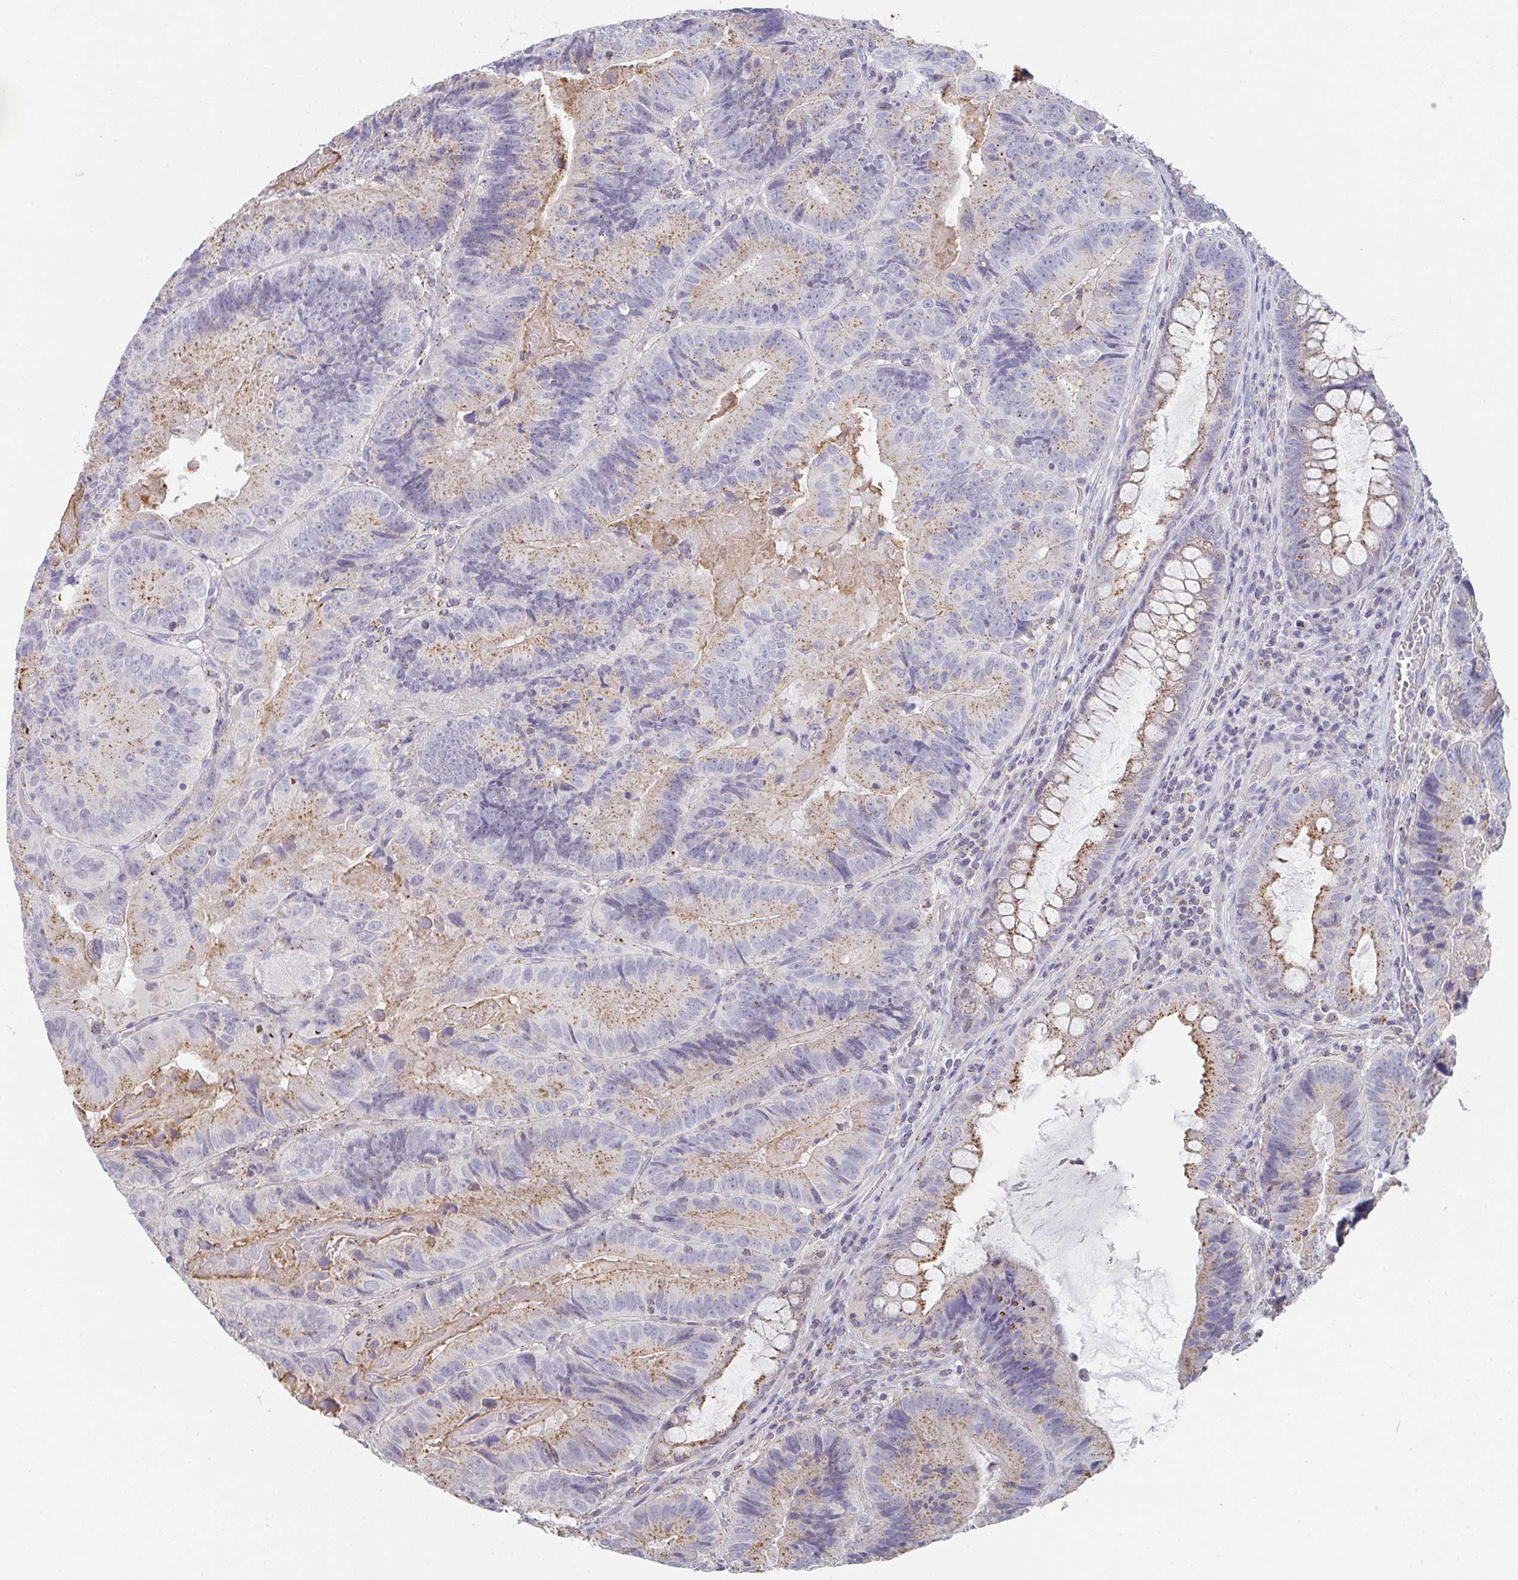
{"staining": {"intensity": "moderate", "quantity": "25%-75%", "location": "cytoplasmic/membranous"}, "tissue": "colorectal cancer", "cell_type": "Tumor cells", "image_type": "cancer", "snomed": [{"axis": "morphology", "description": "Adenocarcinoma, NOS"}, {"axis": "topography", "description": "Colon"}], "caption": "This micrograph exhibits IHC staining of human adenocarcinoma (colorectal), with medium moderate cytoplasmic/membranous positivity in approximately 25%-75% of tumor cells.", "gene": "CHMP5", "patient": {"sex": "female", "age": 86}}